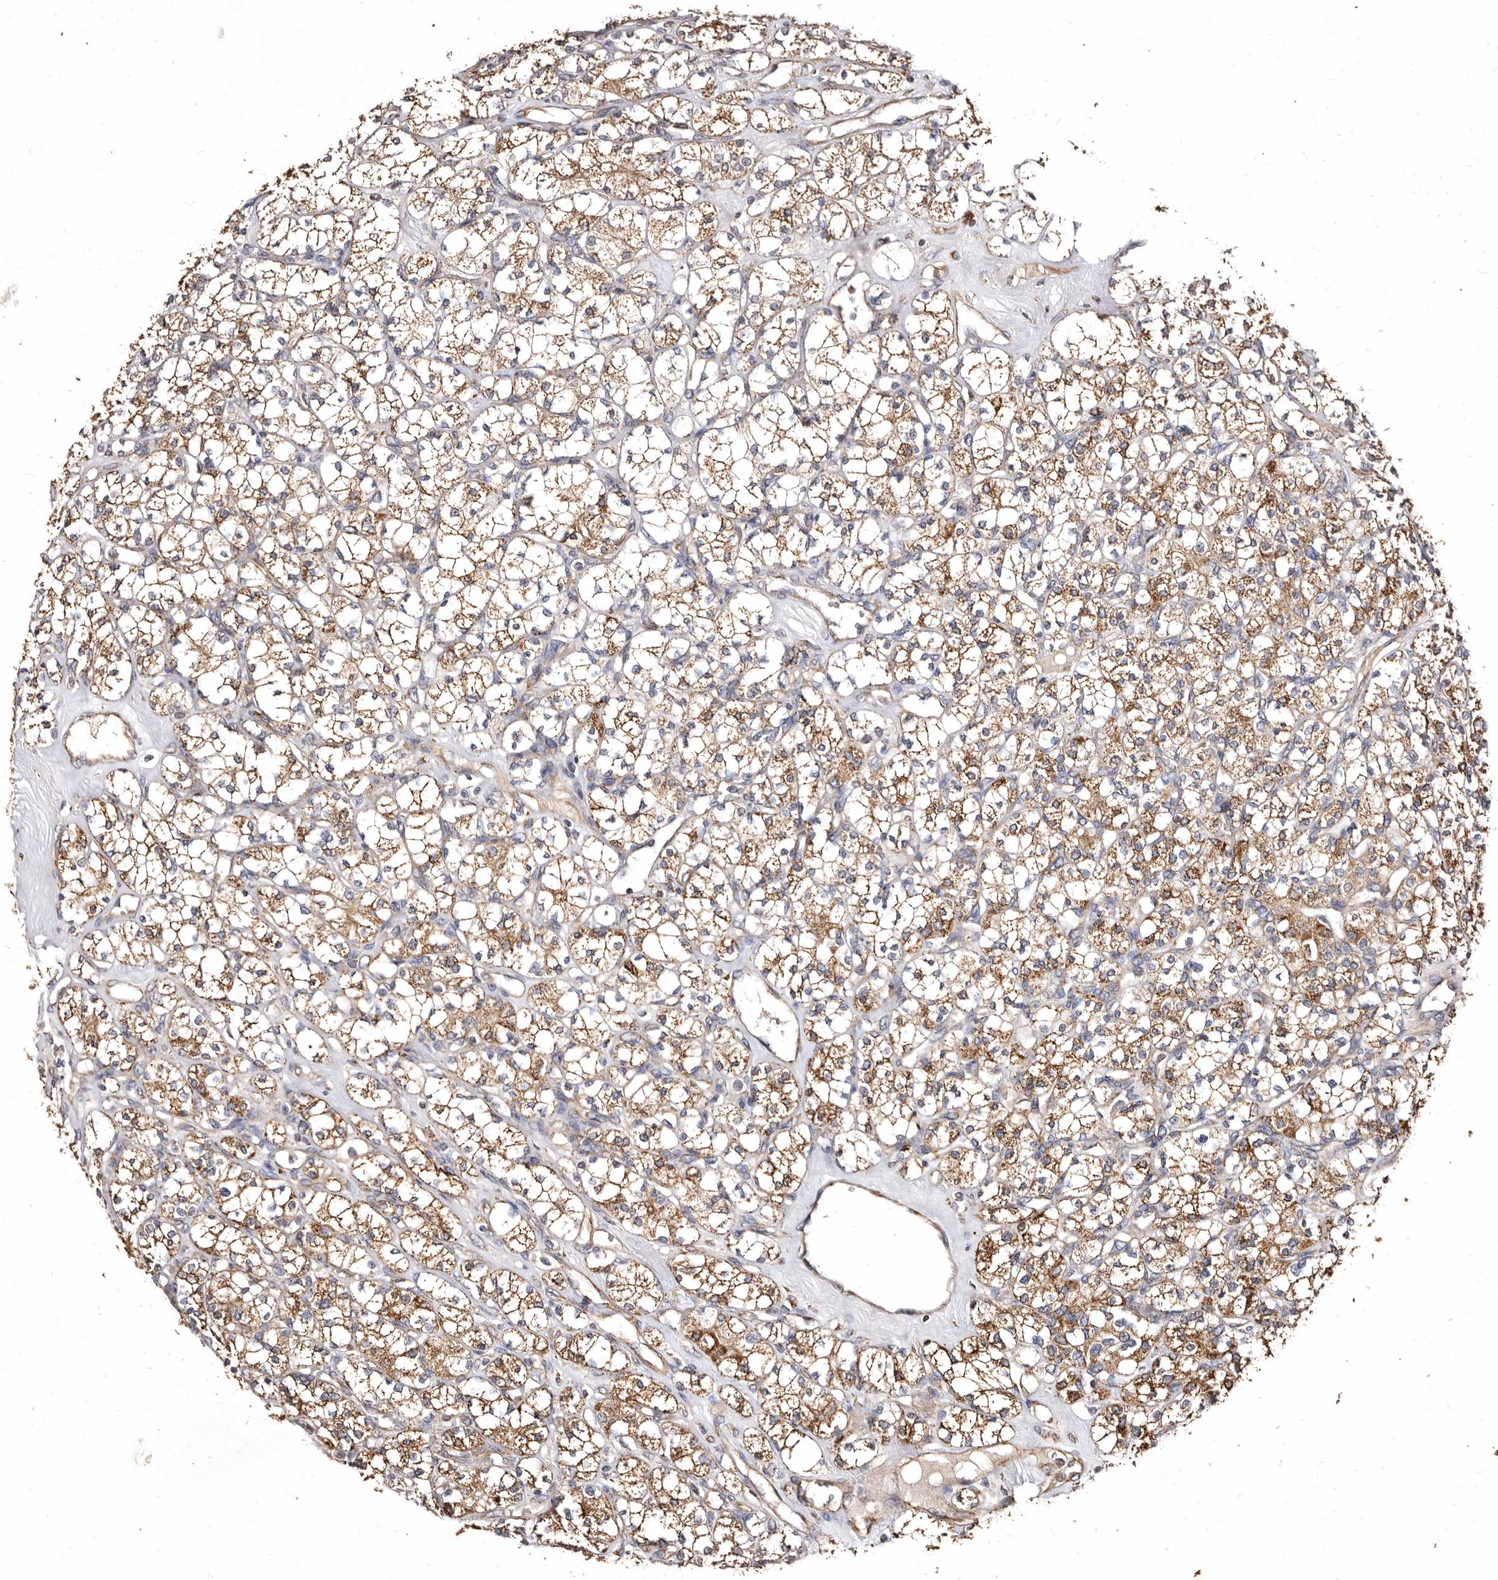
{"staining": {"intensity": "moderate", "quantity": ">75%", "location": "cytoplasmic/membranous"}, "tissue": "renal cancer", "cell_type": "Tumor cells", "image_type": "cancer", "snomed": [{"axis": "morphology", "description": "Adenocarcinoma, NOS"}, {"axis": "topography", "description": "Kidney"}], "caption": "Protein expression analysis of human renal cancer (adenocarcinoma) reveals moderate cytoplasmic/membranous expression in approximately >75% of tumor cells.", "gene": "LUZP1", "patient": {"sex": "male", "age": 77}}